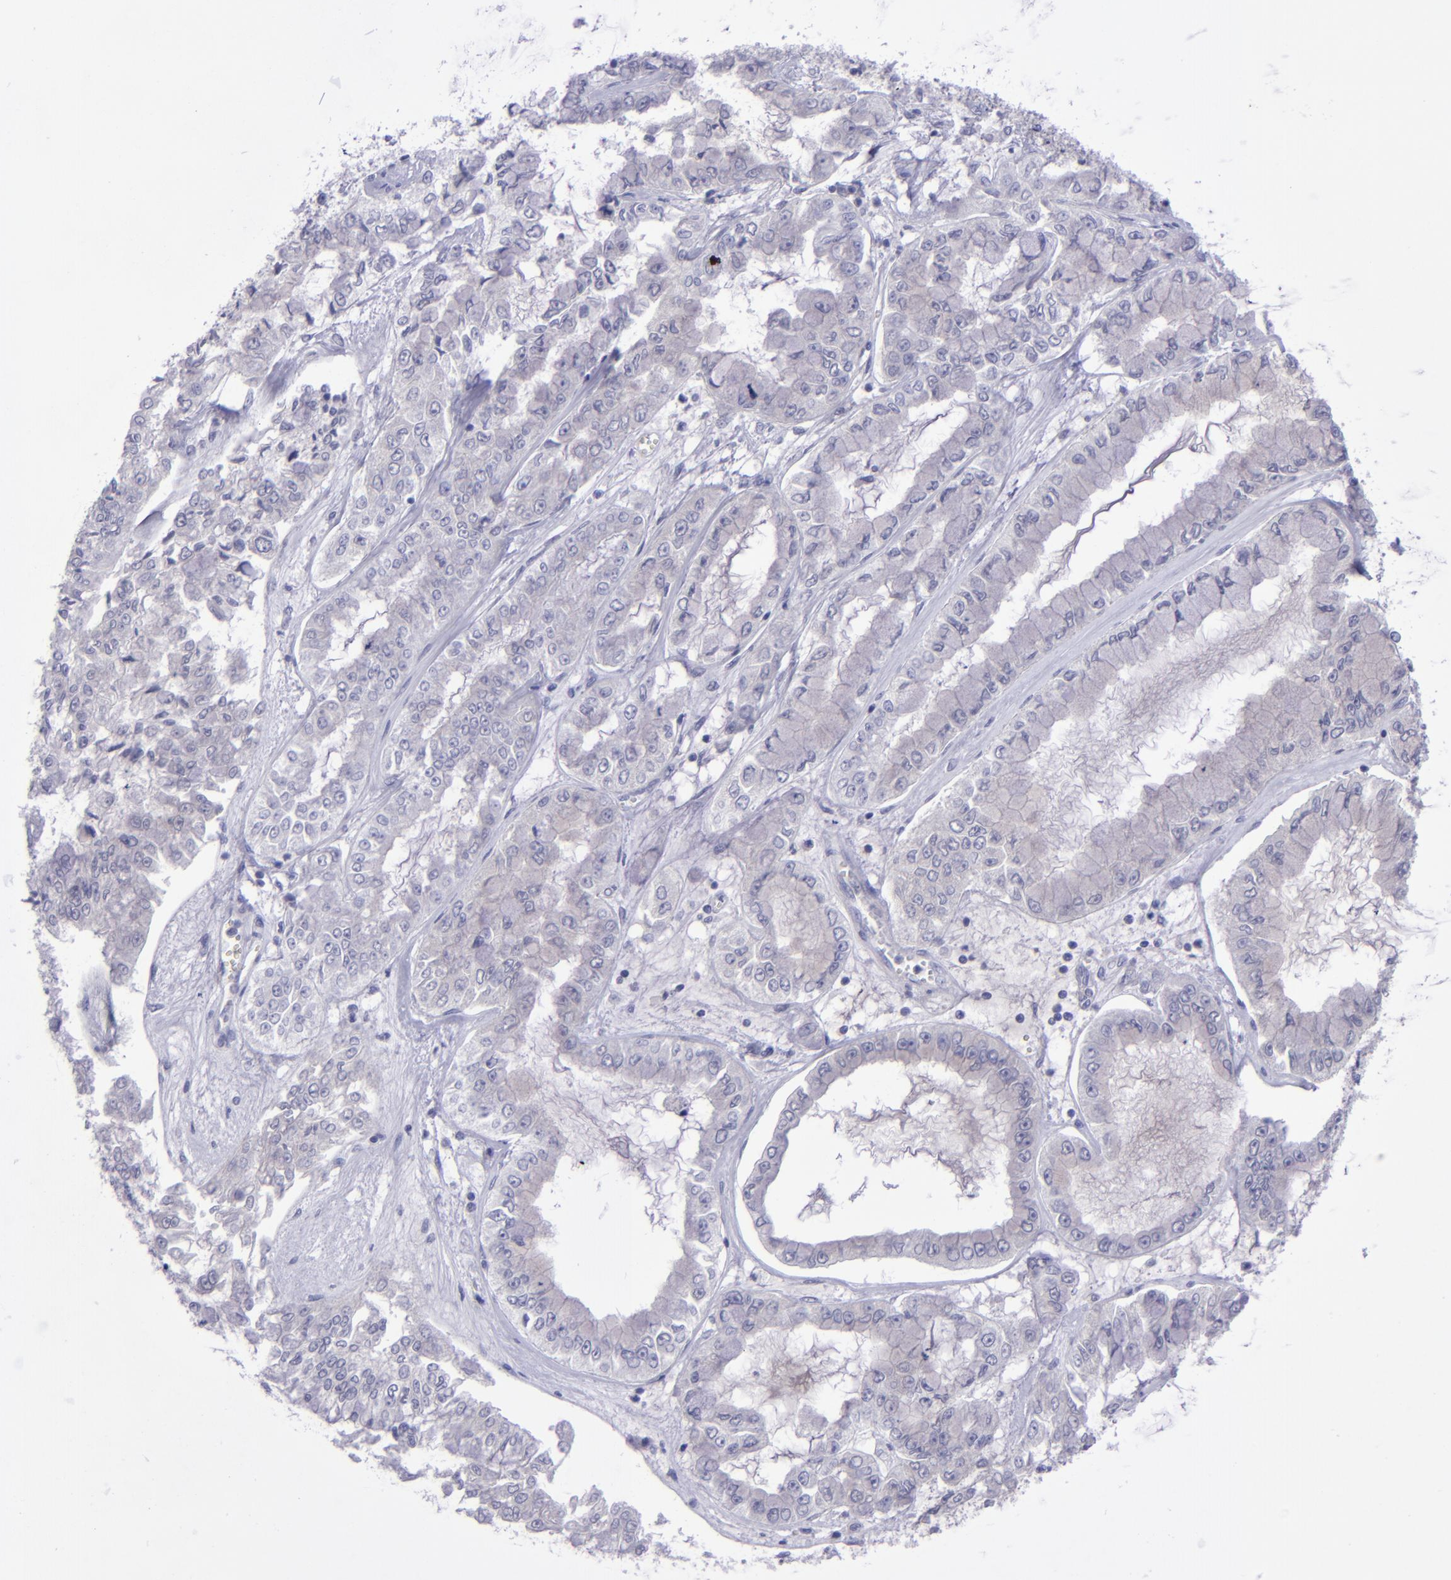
{"staining": {"intensity": "negative", "quantity": "none", "location": "none"}, "tissue": "liver cancer", "cell_type": "Tumor cells", "image_type": "cancer", "snomed": [{"axis": "morphology", "description": "Cholangiocarcinoma"}, {"axis": "topography", "description": "Liver"}], "caption": "An immunohistochemistry image of cholangiocarcinoma (liver) is shown. There is no staining in tumor cells of cholangiocarcinoma (liver).", "gene": "POU2F2", "patient": {"sex": "female", "age": 79}}